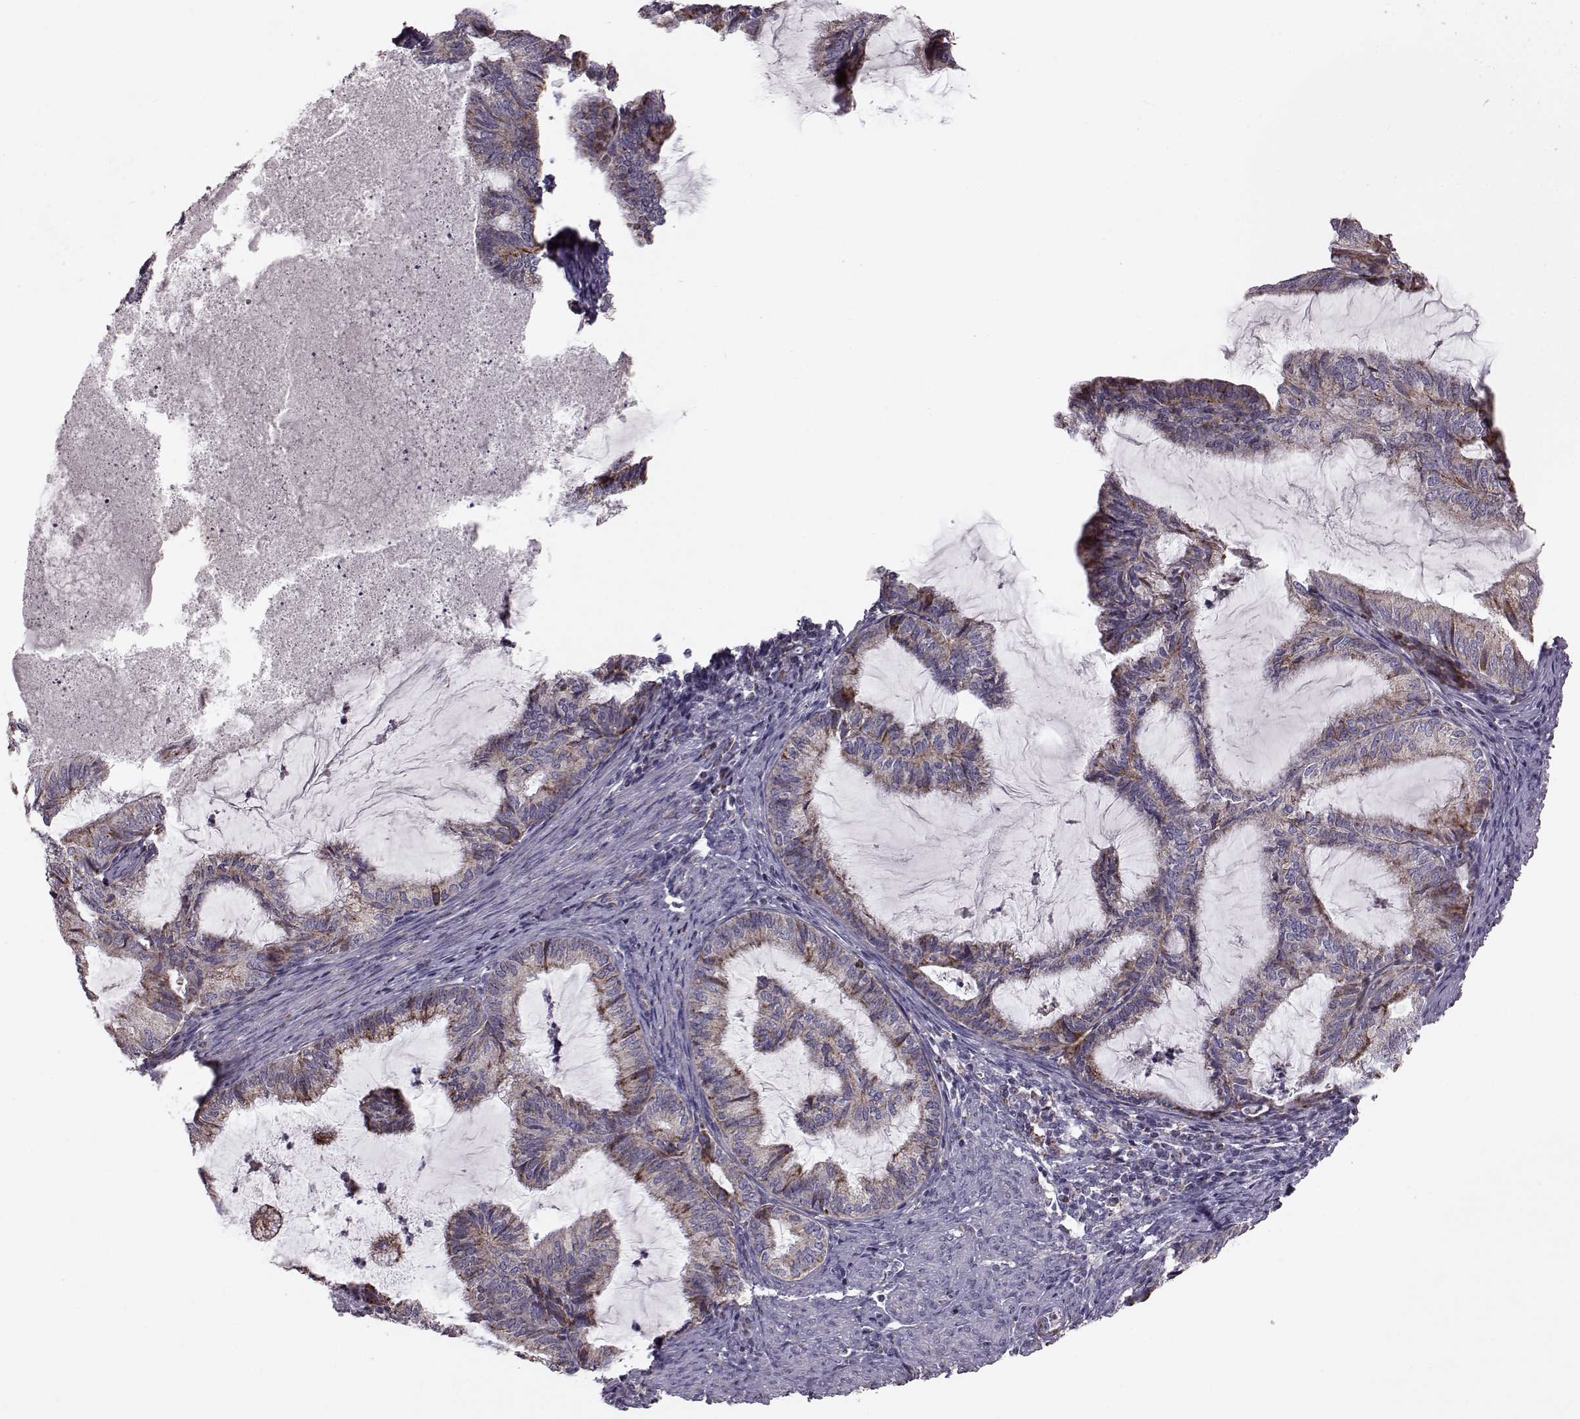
{"staining": {"intensity": "moderate", "quantity": ">75%", "location": "cytoplasmic/membranous"}, "tissue": "endometrial cancer", "cell_type": "Tumor cells", "image_type": "cancer", "snomed": [{"axis": "morphology", "description": "Adenocarcinoma, NOS"}, {"axis": "topography", "description": "Endometrium"}], "caption": "Immunohistochemical staining of endometrial cancer reveals moderate cytoplasmic/membranous protein positivity in approximately >75% of tumor cells.", "gene": "ATP5MF", "patient": {"sex": "female", "age": 86}}